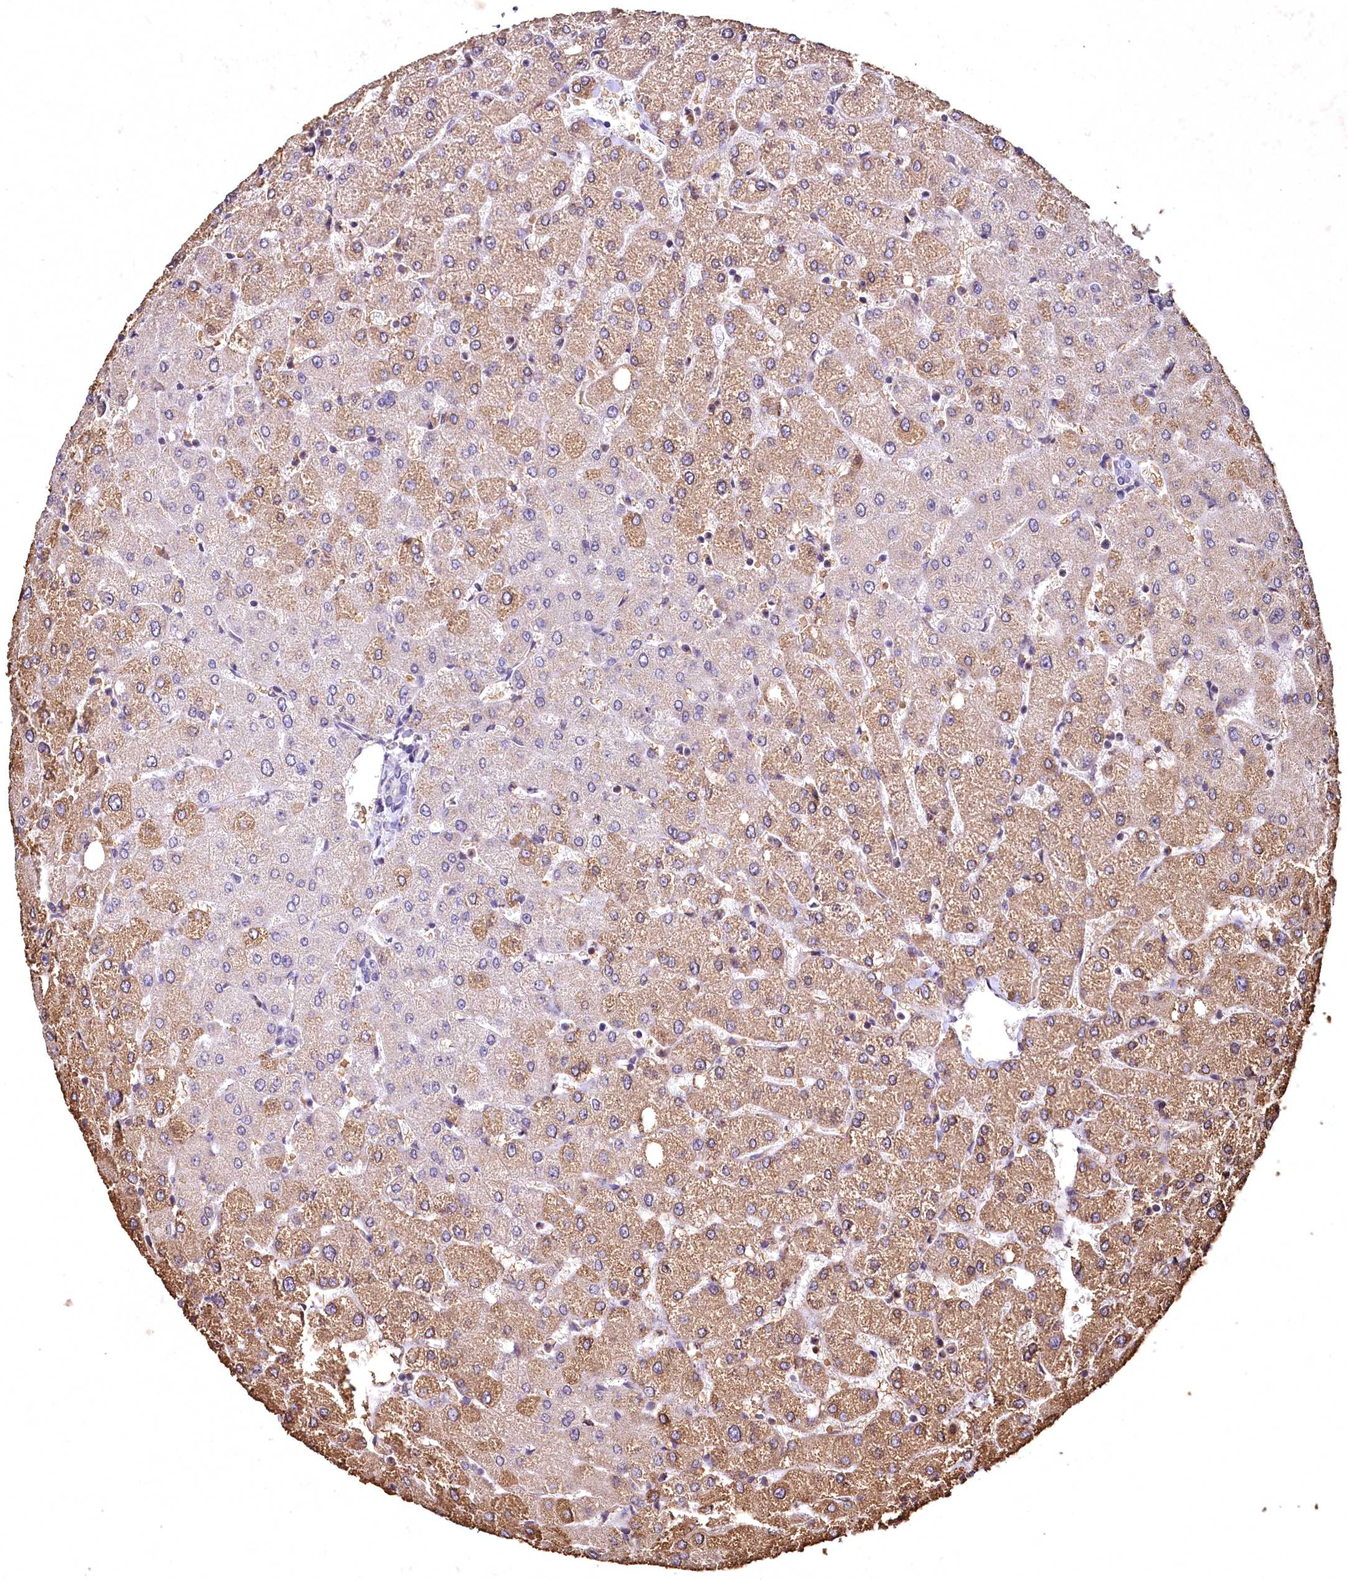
{"staining": {"intensity": "negative", "quantity": "none", "location": "none"}, "tissue": "liver", "cell_type": "Cholangiocytes", "image_type": "normal", "snomed": [{"axis": "morphology", "description": "Normal tissue, NOS"}, {"axis": "topography", "description": "Liver"}], "caption": "Immunohistochemistry (IHC) histopathology image of unremarkable liver: human liver stained with DAB demonstrates no significant protein staining in cholangiocytes.", "gene": "SPTA1", "patient": {"sex": "female", "age": 54}}